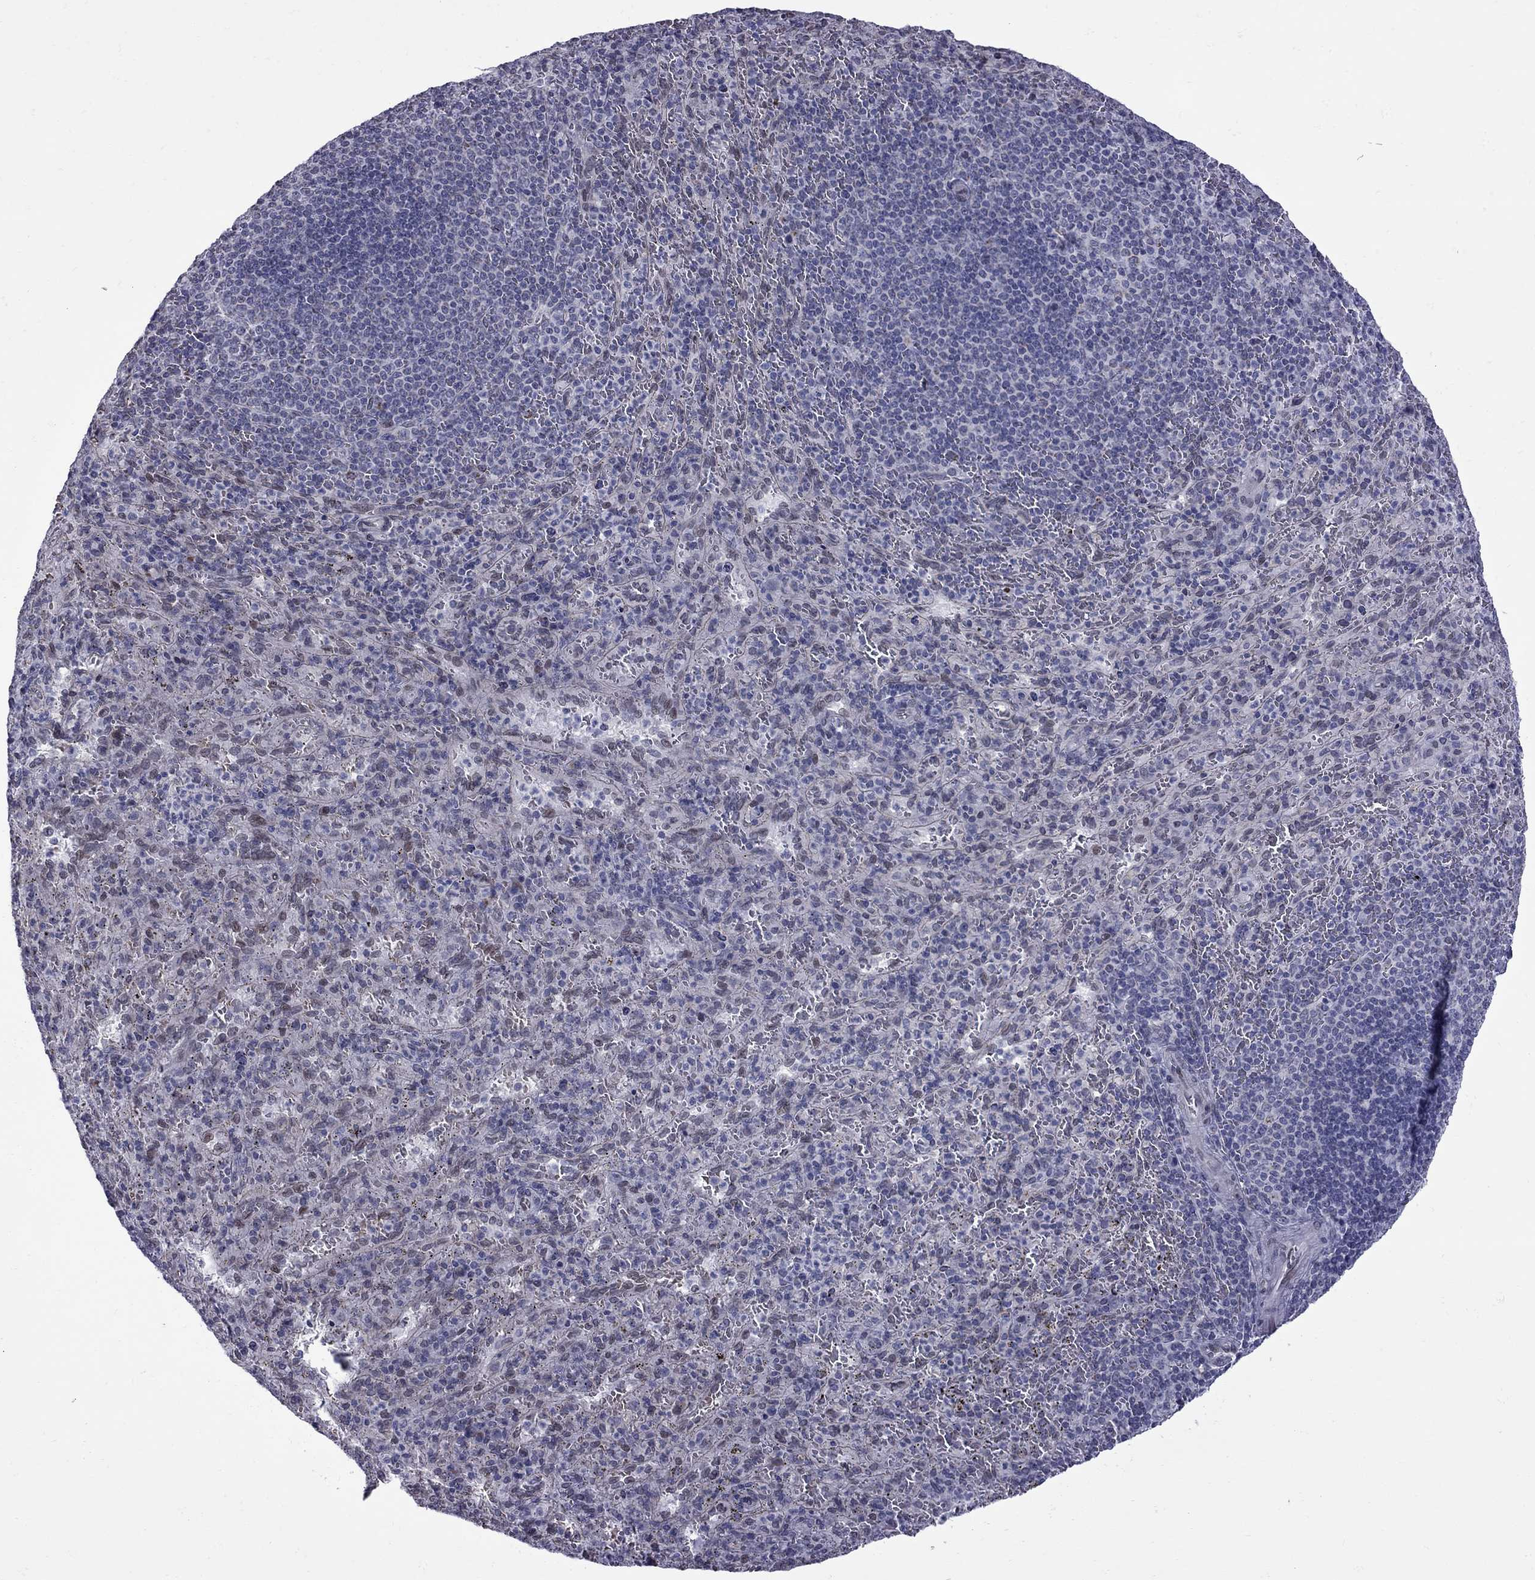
{"staining": {"intensity": "negative", "quantity": "none", "location": "none"}, "tissue": "spleen", "cell_type": "Cells in red pulp", "image_type": "normal", "snomed": [{"axis": "morphology", "description": "Normal tissue, NOS"}, {"axis": "topography", "description": "Spleen"}], "caption": "A micrograph of human spleen is negative for staining in cells in red pulp. Nuclei are stained in blue.", "gene": "CLTCL1", "patient": {"sex": "male", "age": 57}}